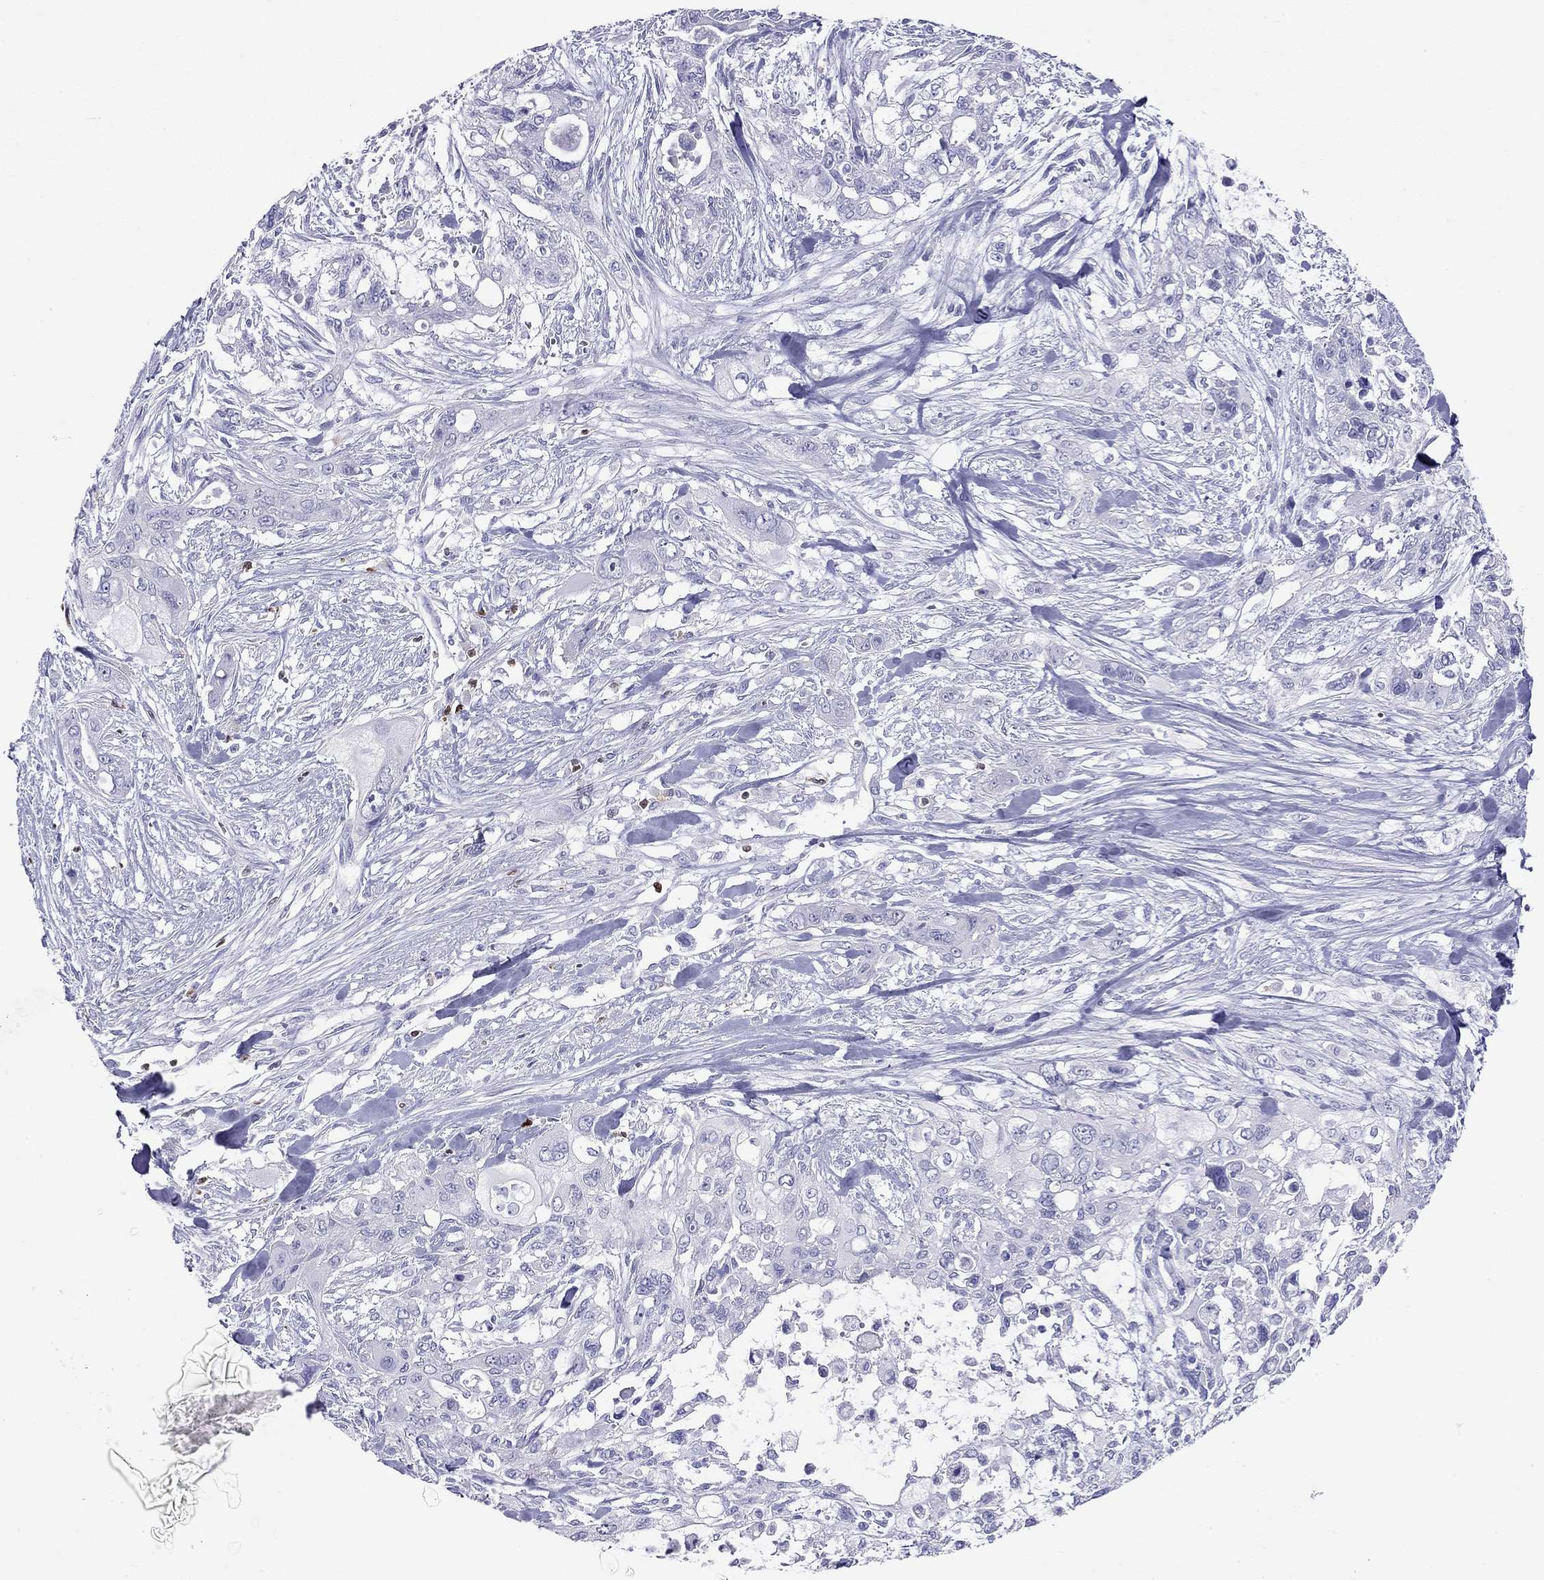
{"staining": {"intensity": "negative", "quantity": "none", "location": "none"}, "tissue": "pancreatic cancer", "cell_type": "Tumor cells", "image_type": "cancer", "snomed": [{"axis": "morphology", "description": "Adenocarcinoma, NOS"}, {"axis": "topography", "description": "Pancreas"}], "caption": "Immunohistochemistry photomicrograph of pancreatic cancer (adenocarcinoma) stained for a protein (brown), which reveals no expression in tumor cells.", "gene": "SH2D2A", "patient": {"sex": "male", "age": 47}}